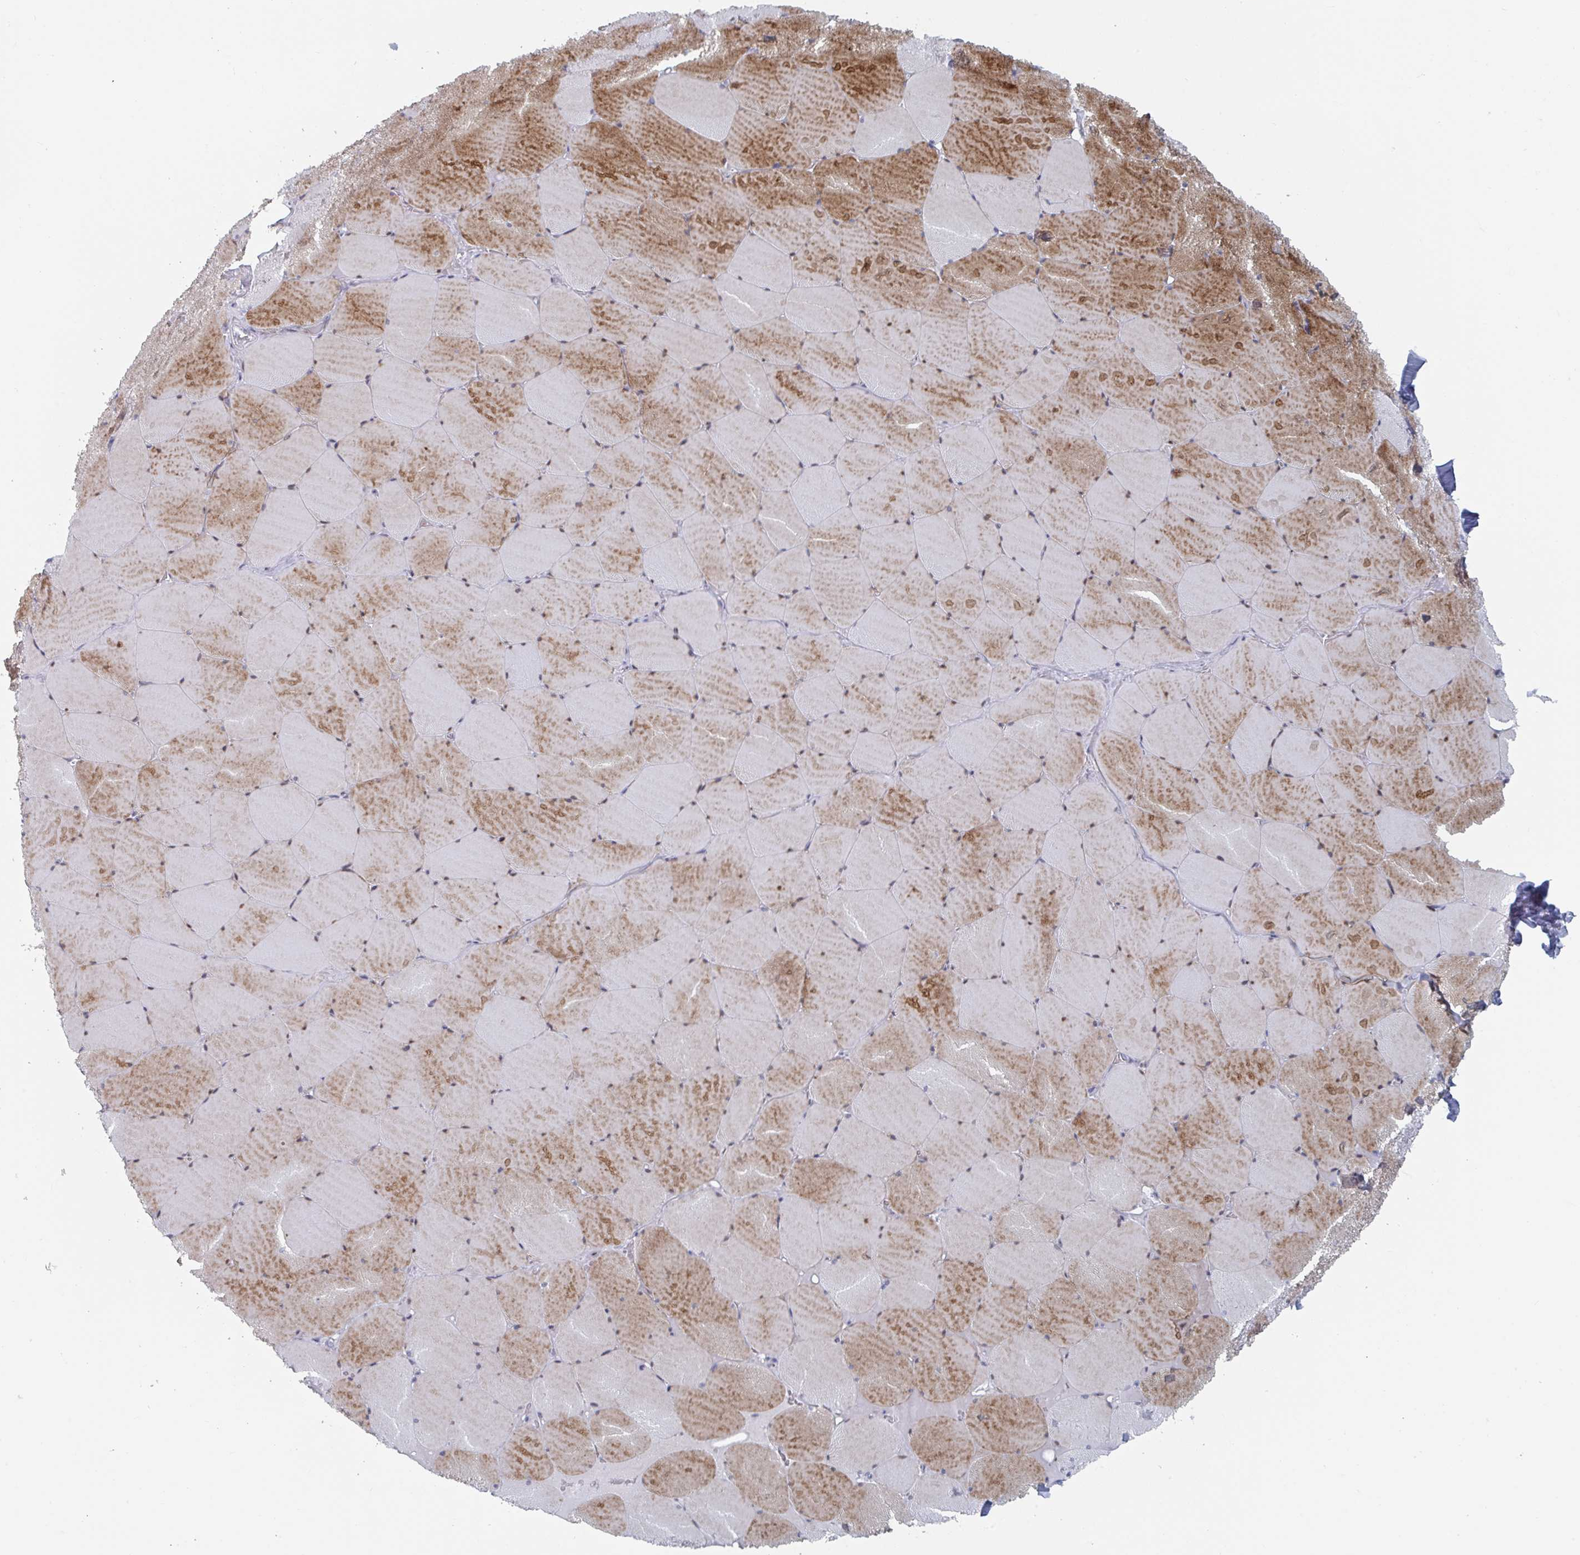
{"staining": {"intensity": "strong", "quantity": "25%-75%", "location": "cytoplasmic/membranous"}, "tissue": "skeletal muscle", "cell_type": "Myocytes", "image_type": "normal", "snomed": [{"axis": "morphology", "description": "Normal tissue, NOS"}, {"axis": "topography", "description": "Skeletal muscle"}, {"axis": "topography", "description": "Head-Neck"}], "caption": "Strong cytoplasmic/membranous positivity is appreciated in about 25%-75% of myocytes in benign skeletal muscle.", "gene": "NR1H2", "patient": {"sex": "male", "age": 66}}